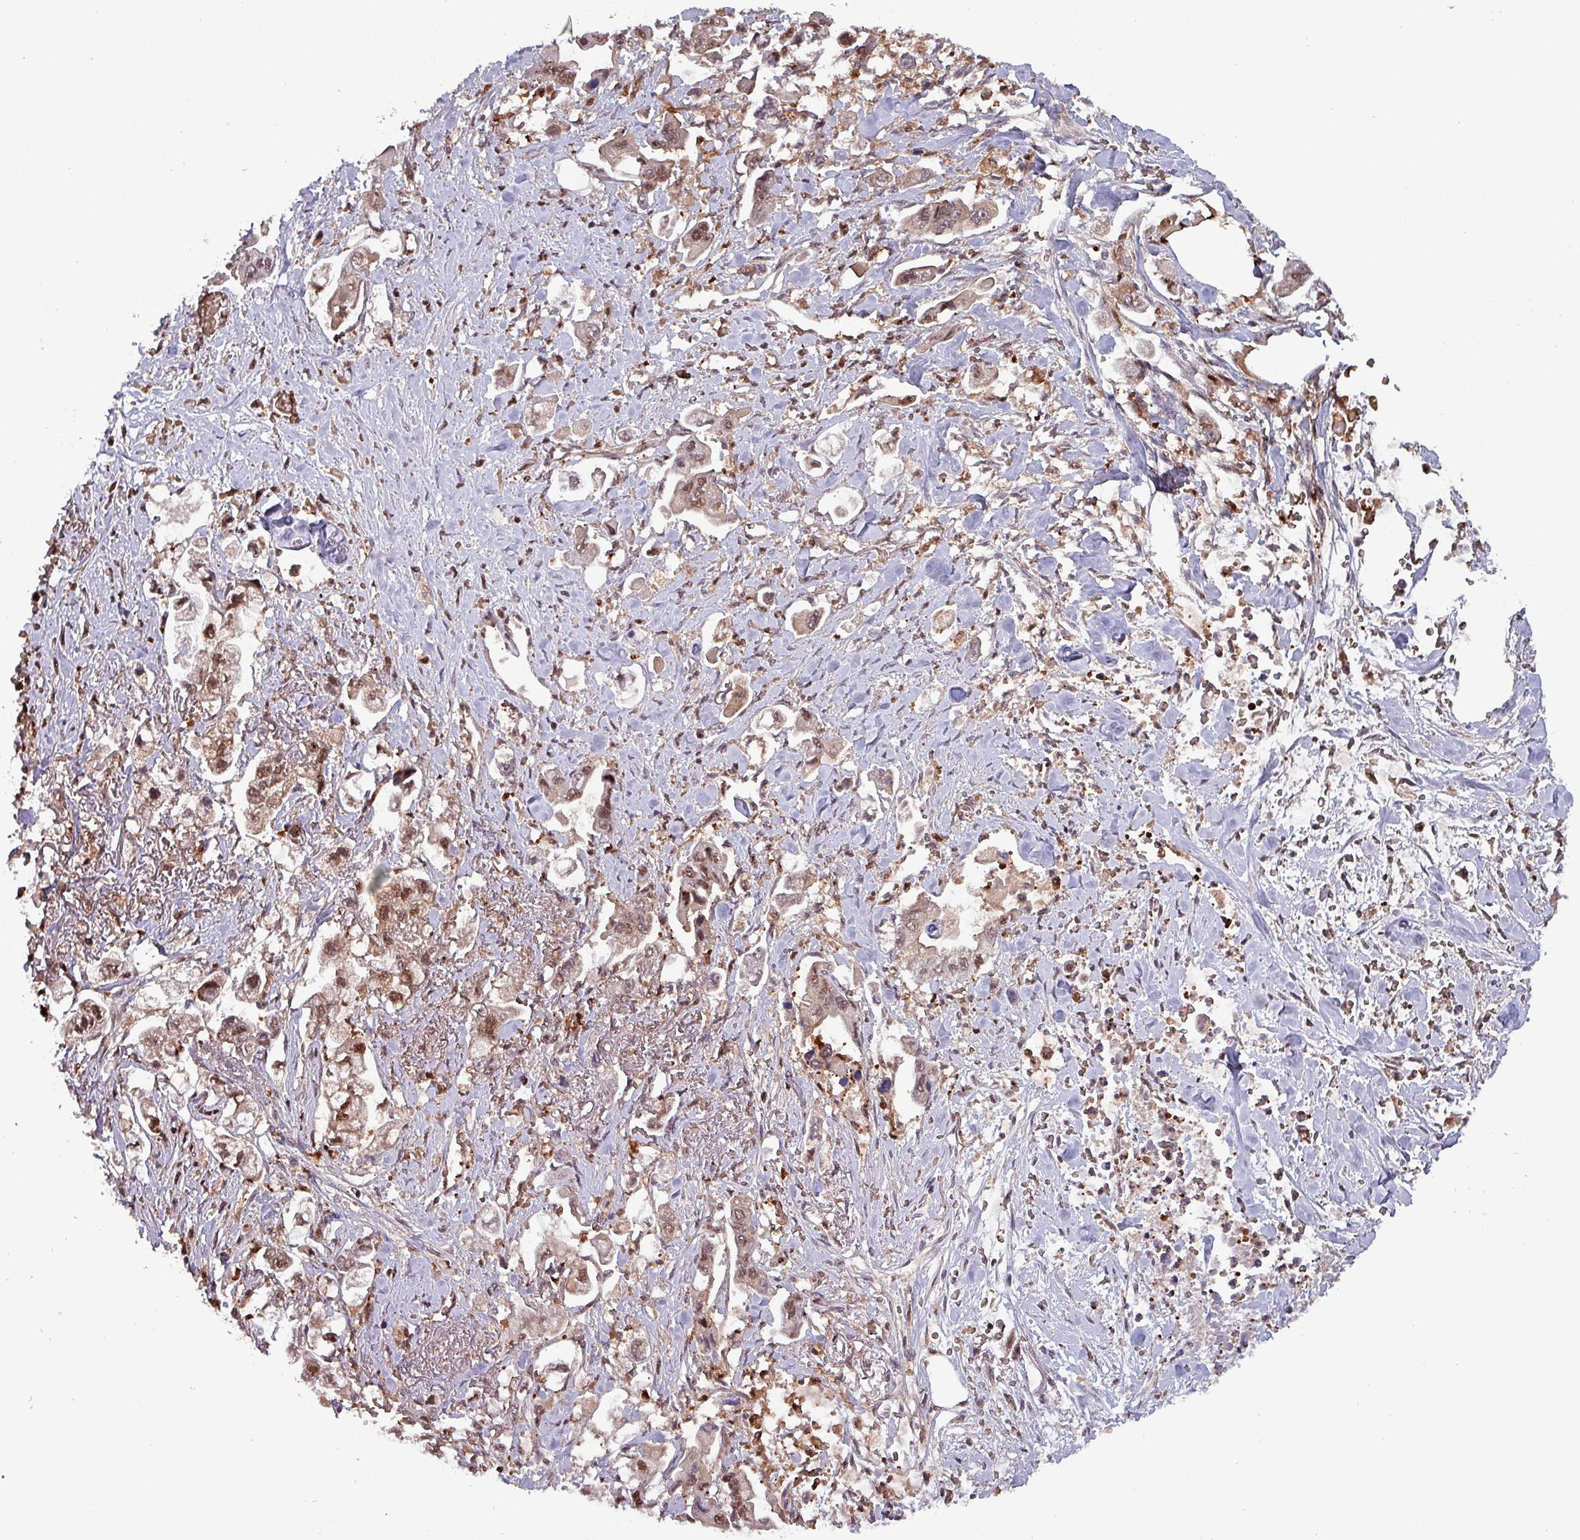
{"staining": {"intensity": "weak", "quantity": ">75%", "location": "cytoplasmic/membranous,nuclear"}, "tissue": "stomach cancer", "cell_type": "Tumor cells", "image_type": "cancer", "snomed": [{"axis": "morphology", "description": "Adenocarcinoma, NOS"}, {"axis": "topography", "description": "Stomach"}], "caption": "Weak cytoplasmic/membranous and nuclear positivity is present in approximately >75% of tumor cells in adenocarcinoma (stomach).", "gene": "PSMB8", "patient": {"sex": "male", "age": 62}}